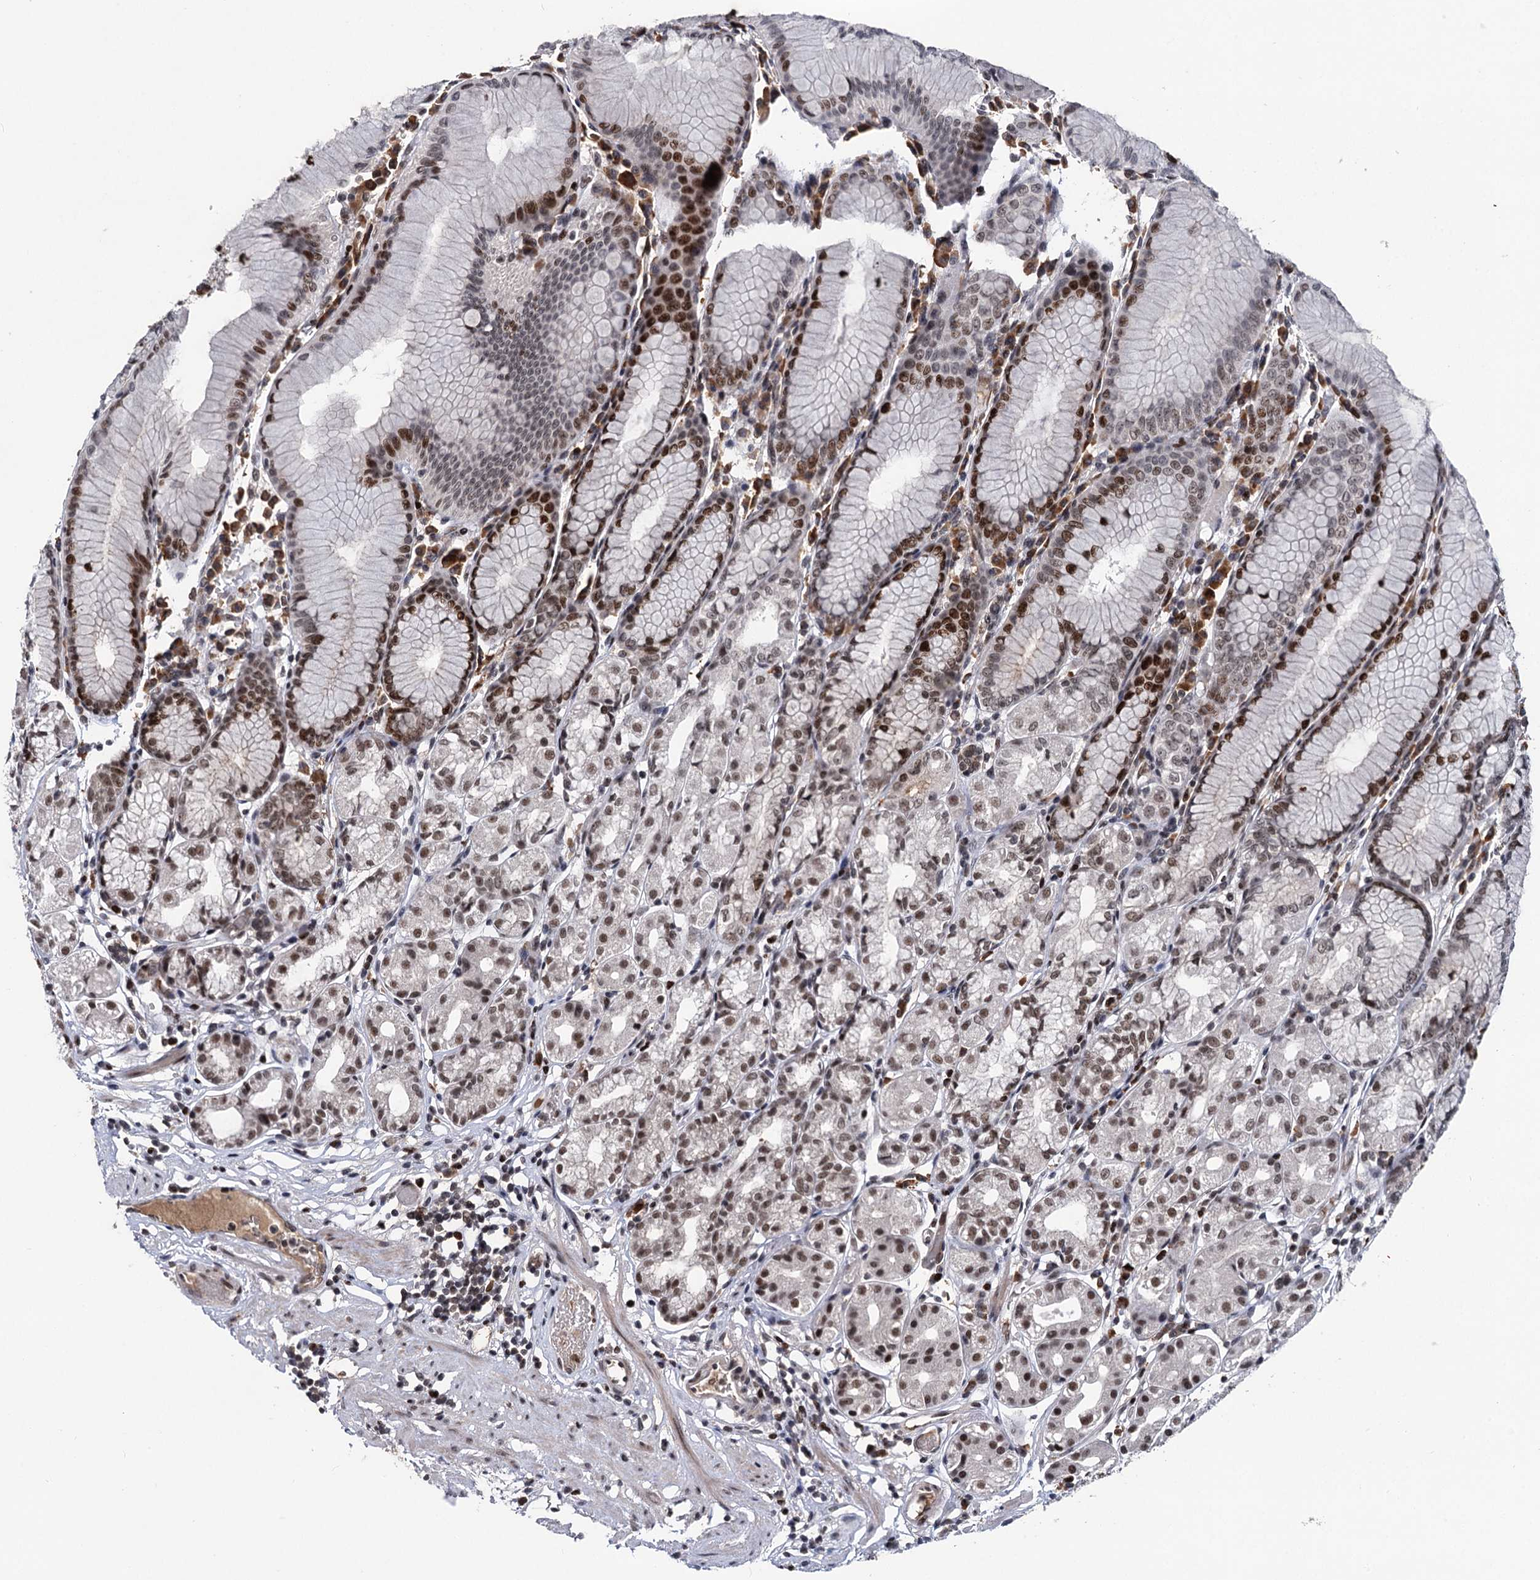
{"staining": {"intensity": "moderate", "quantity": "25%-75%", "location": "nuclear"}, "tissue": "stomach", "cell_type": "Glandular cells", "image_type": "normal", "snomed": [{"axis": "morphology", "description": "Normal tissue, NOS"}, {"axis": "topography", "description": "Stomach"}], "caption": "The immunohistochemical stain labels moderate nuclear expression in glandular cells of benign stomach. (Brightfield microscopy of DAB IHC at high magnification).", "gene": "ZCCHC10", "patient": {"sex": "female", "age": 57}}